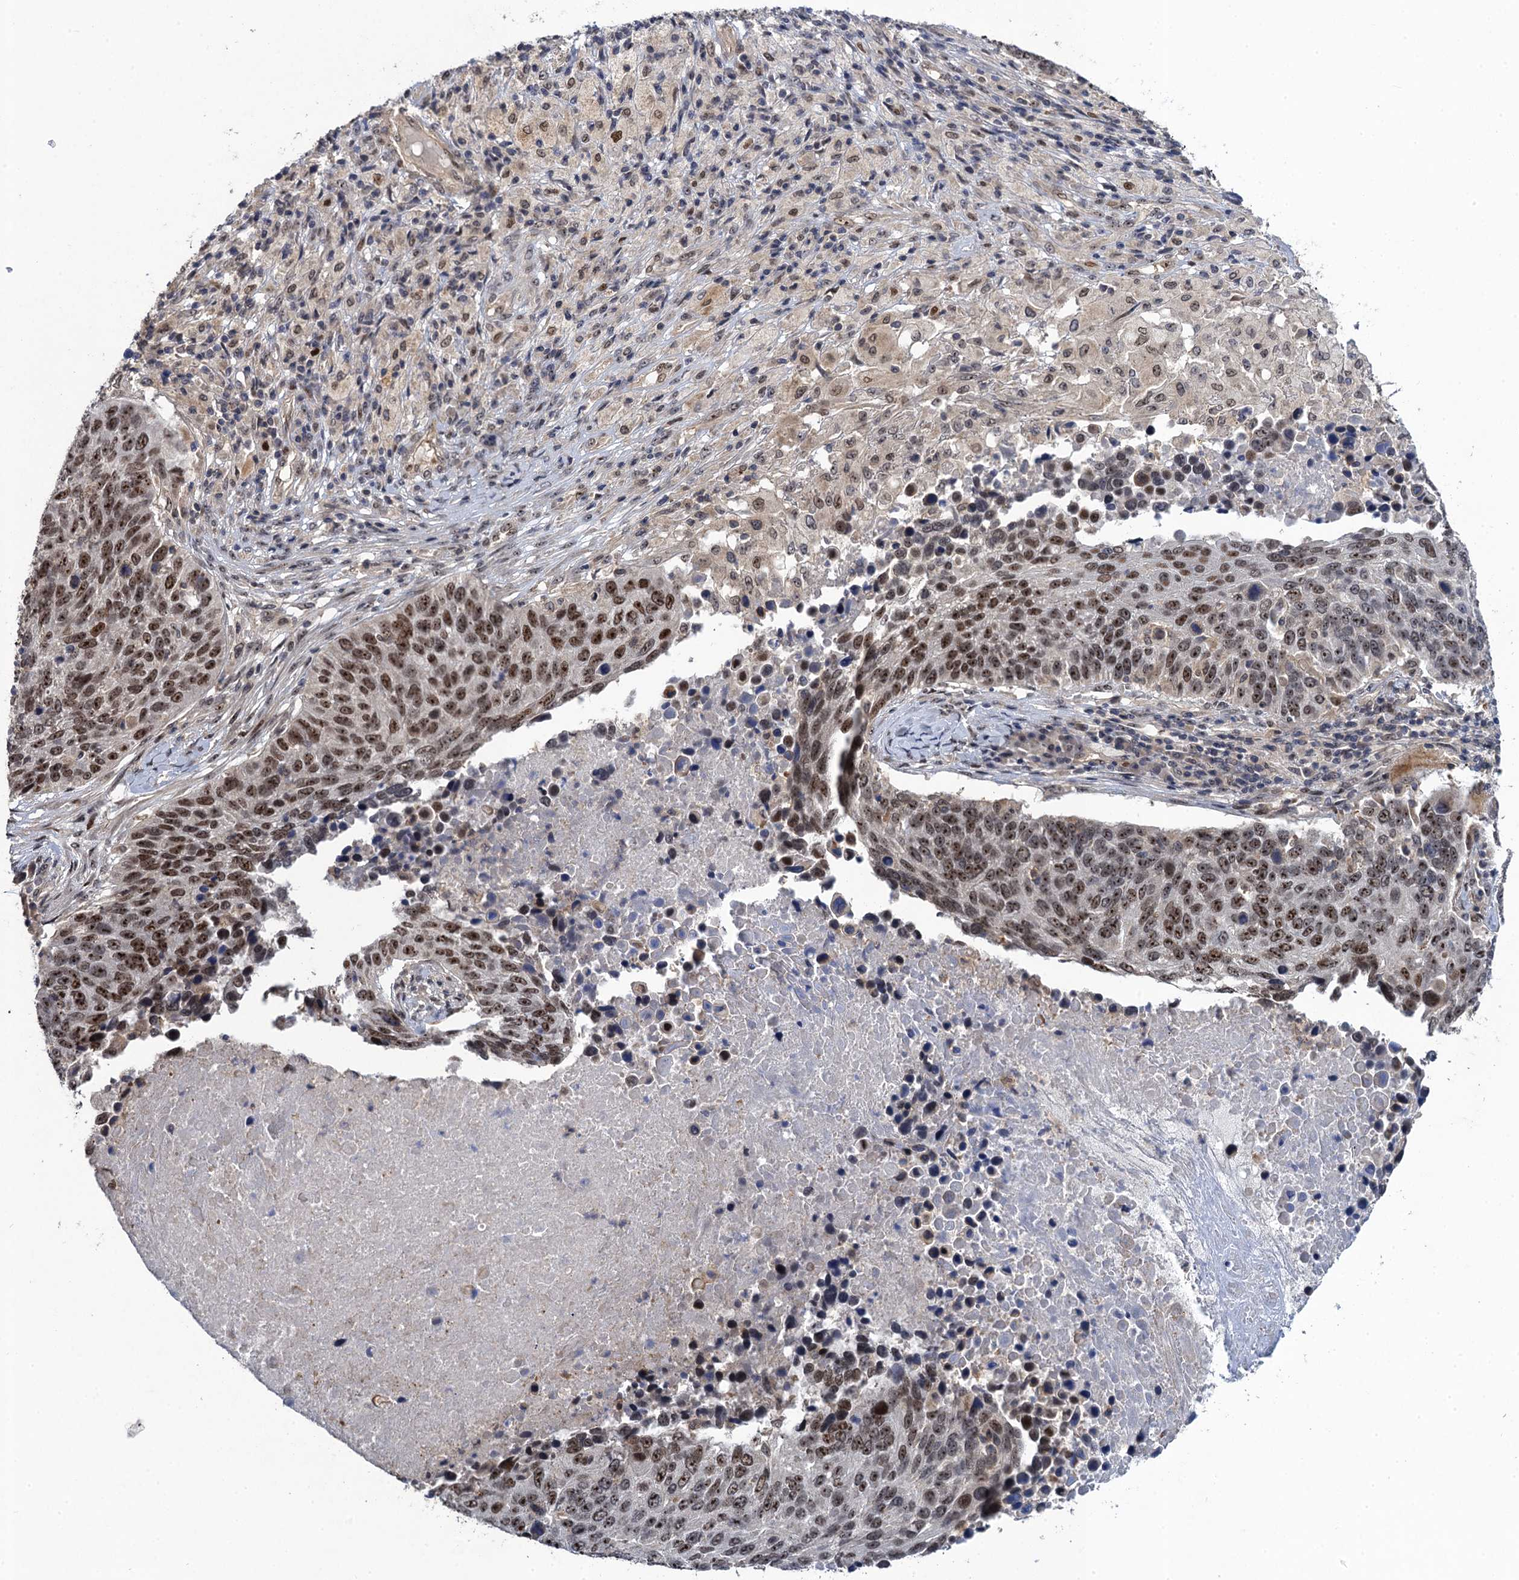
{"staining": {"intensity": "moderate", "quantity": ">75%", "location": "nuclear"}, "tissue": "lung cancer", "cell_type": "Tumor cells", "image_type": "cancer", "snomed": [{"axis": "morphology", "description": "Normal tissue, NOS"}, {"axis": "morphology", "description": "Squamous cell carcinoma, NOS"}, {"axis": "topography", "description": "Lymph node"}, {"axis": "topography", "description": "Lung"}], "caption": "A medium amount of moderate nuclear expression is appreciated in about >75% of tumor cells in squamous cell carcinoma (lung) tissue.", "gene": "ZAR1L", "patient": {"sex": "male", "age": 66}}